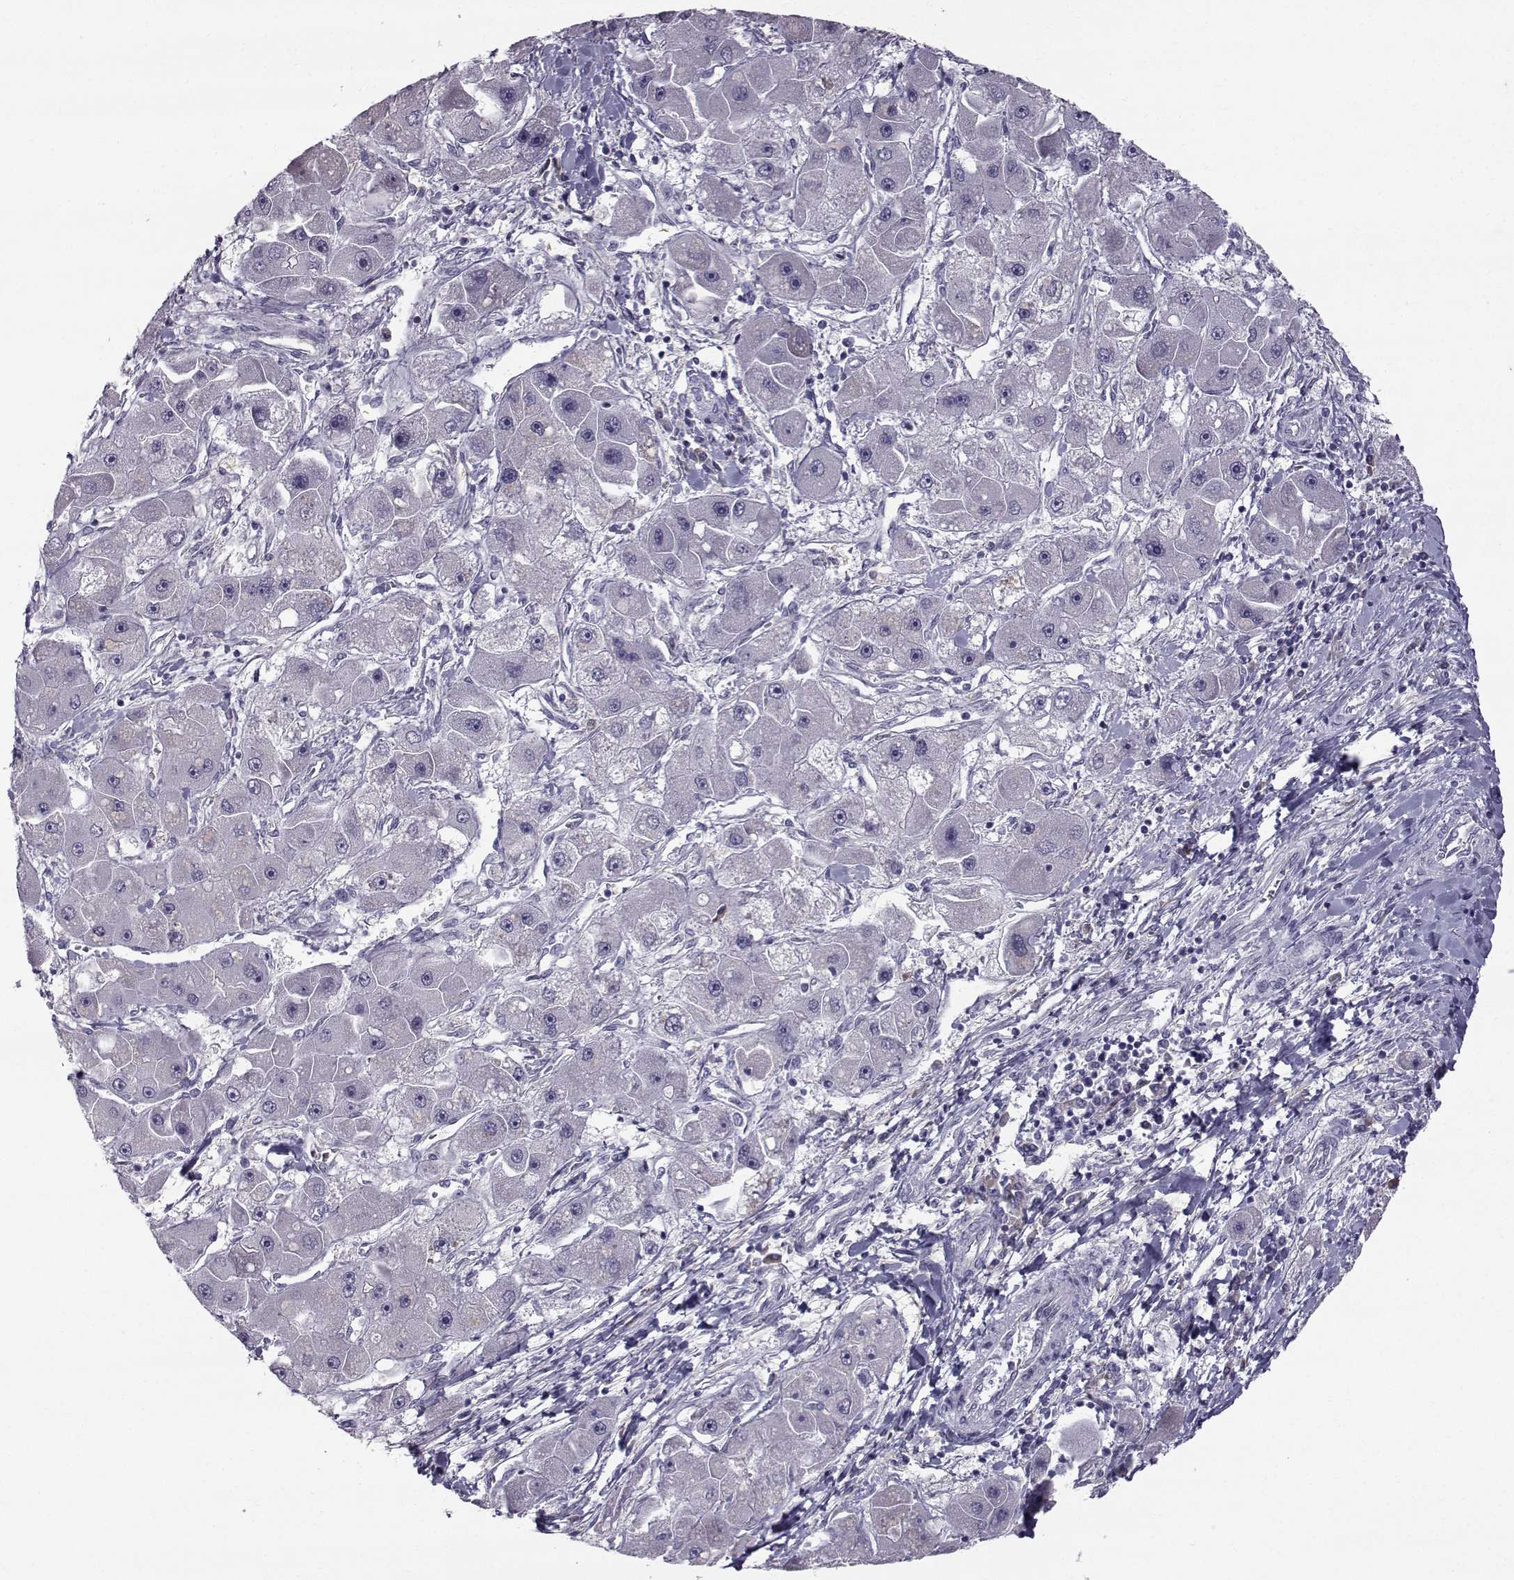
{"staining": {"intensity": "negative", "quantity": "none", "location": "none"}, "tissue": "liver cancer", "cell_type": "Tumor cells", "image_type": "cancer", "snomed": [{"axis": "morphology", "description": "Carcinoma, Hepatocellular, NOS"}, {"axis": "topography", "description": "Liver"}], "caption": "A high-resolution image shows immunohistochemistry staining of liver cancer, which demonstrates no significant positivity in tumor cells. The staining was performed using DAB (3,3'-diaminobenzidine) to visualize the protein expression in brown, while the nuclei were stained in blue with hematoxylin (Magnification: 20x).", "gene": "QPCT", "patient": {"sex": "male", "age": 24}}